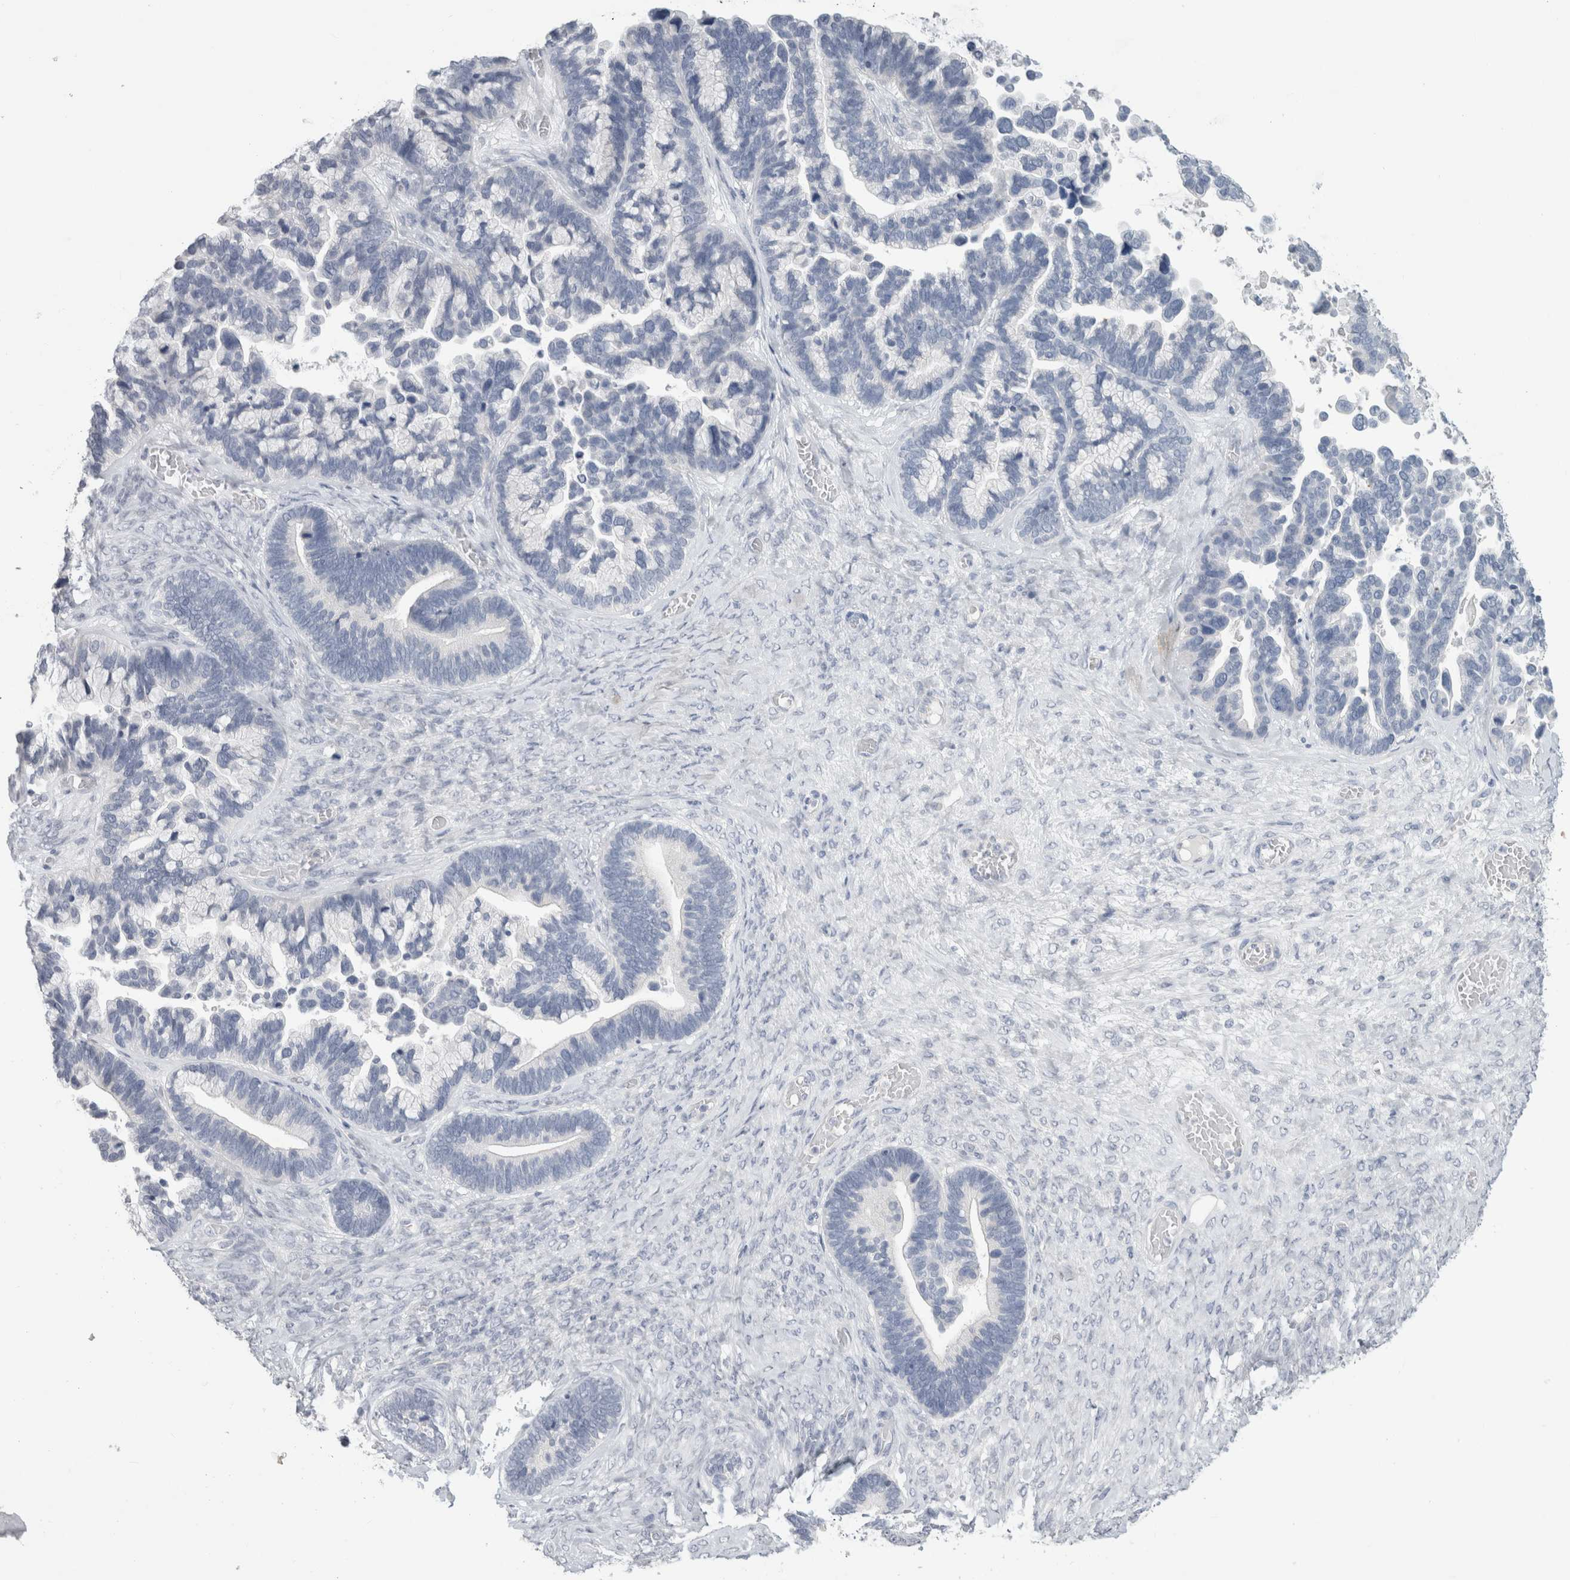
{"staining": {"intensity": "negative", "quantity": "none", "location": "none"}, "tissue": "ovarian cancer", "cell_type": "Tumor cells", "image_type": "cancer", "snomed": [{"axis": "morphology", "description": "Cystadenocarcinoma, serous, NOS"}, {"axis": "topography", "description": "Ovary"}], "caption": "Tumor cells show no significant protein expression in serous cystadenocarcinoma (ovarian).", "gene": "SLC6A1", "patient": {"sex": "female", "age": 56}}